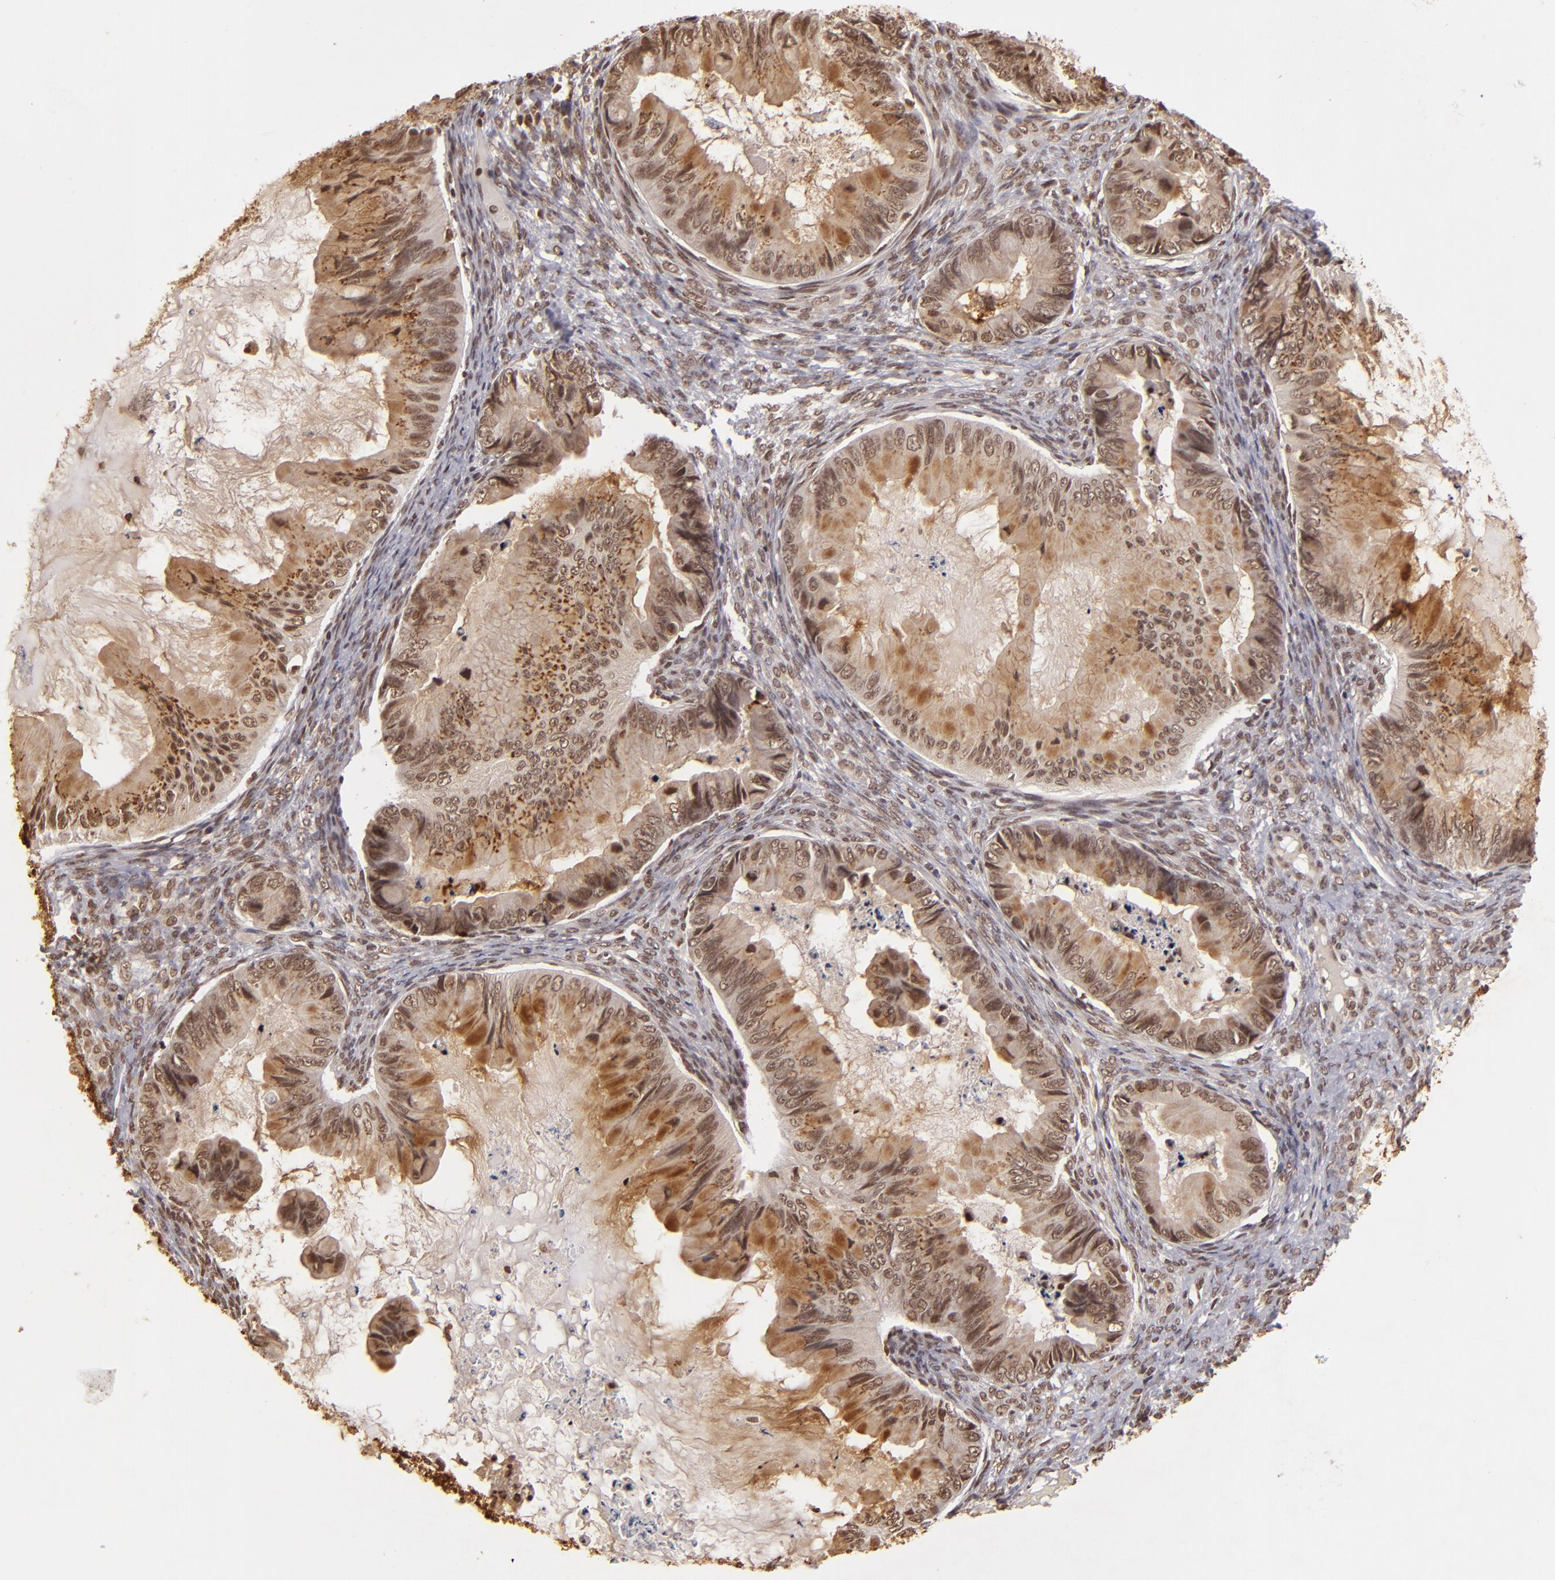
{"staining": {"intensity": "strong", "quantity": "25%-75%", "location": "cytoplasmic/membranous,nuclear"}, "tissue": "ovarian cancer", "cell_type": "Tumor cells", "image_type": "cancer", "snomed": [{"axis": "morphology", "description": "Cystadenocarcinoma, mucinous, NOS"}, {"axis": "topography", "description": "Ovary"}], "caption": "The photomicrograph exhibits a brown stain indicating the presence of a protein in the cytoplasmic/membranous and nuclear of tumor cells in ovarian cancer (mucinous cystadenocarcinoma). The protein is shown in brown color, while the nuclei are stained blue.", "gene": "CUL3", "patient": {"sex": "female", "age": 36}}